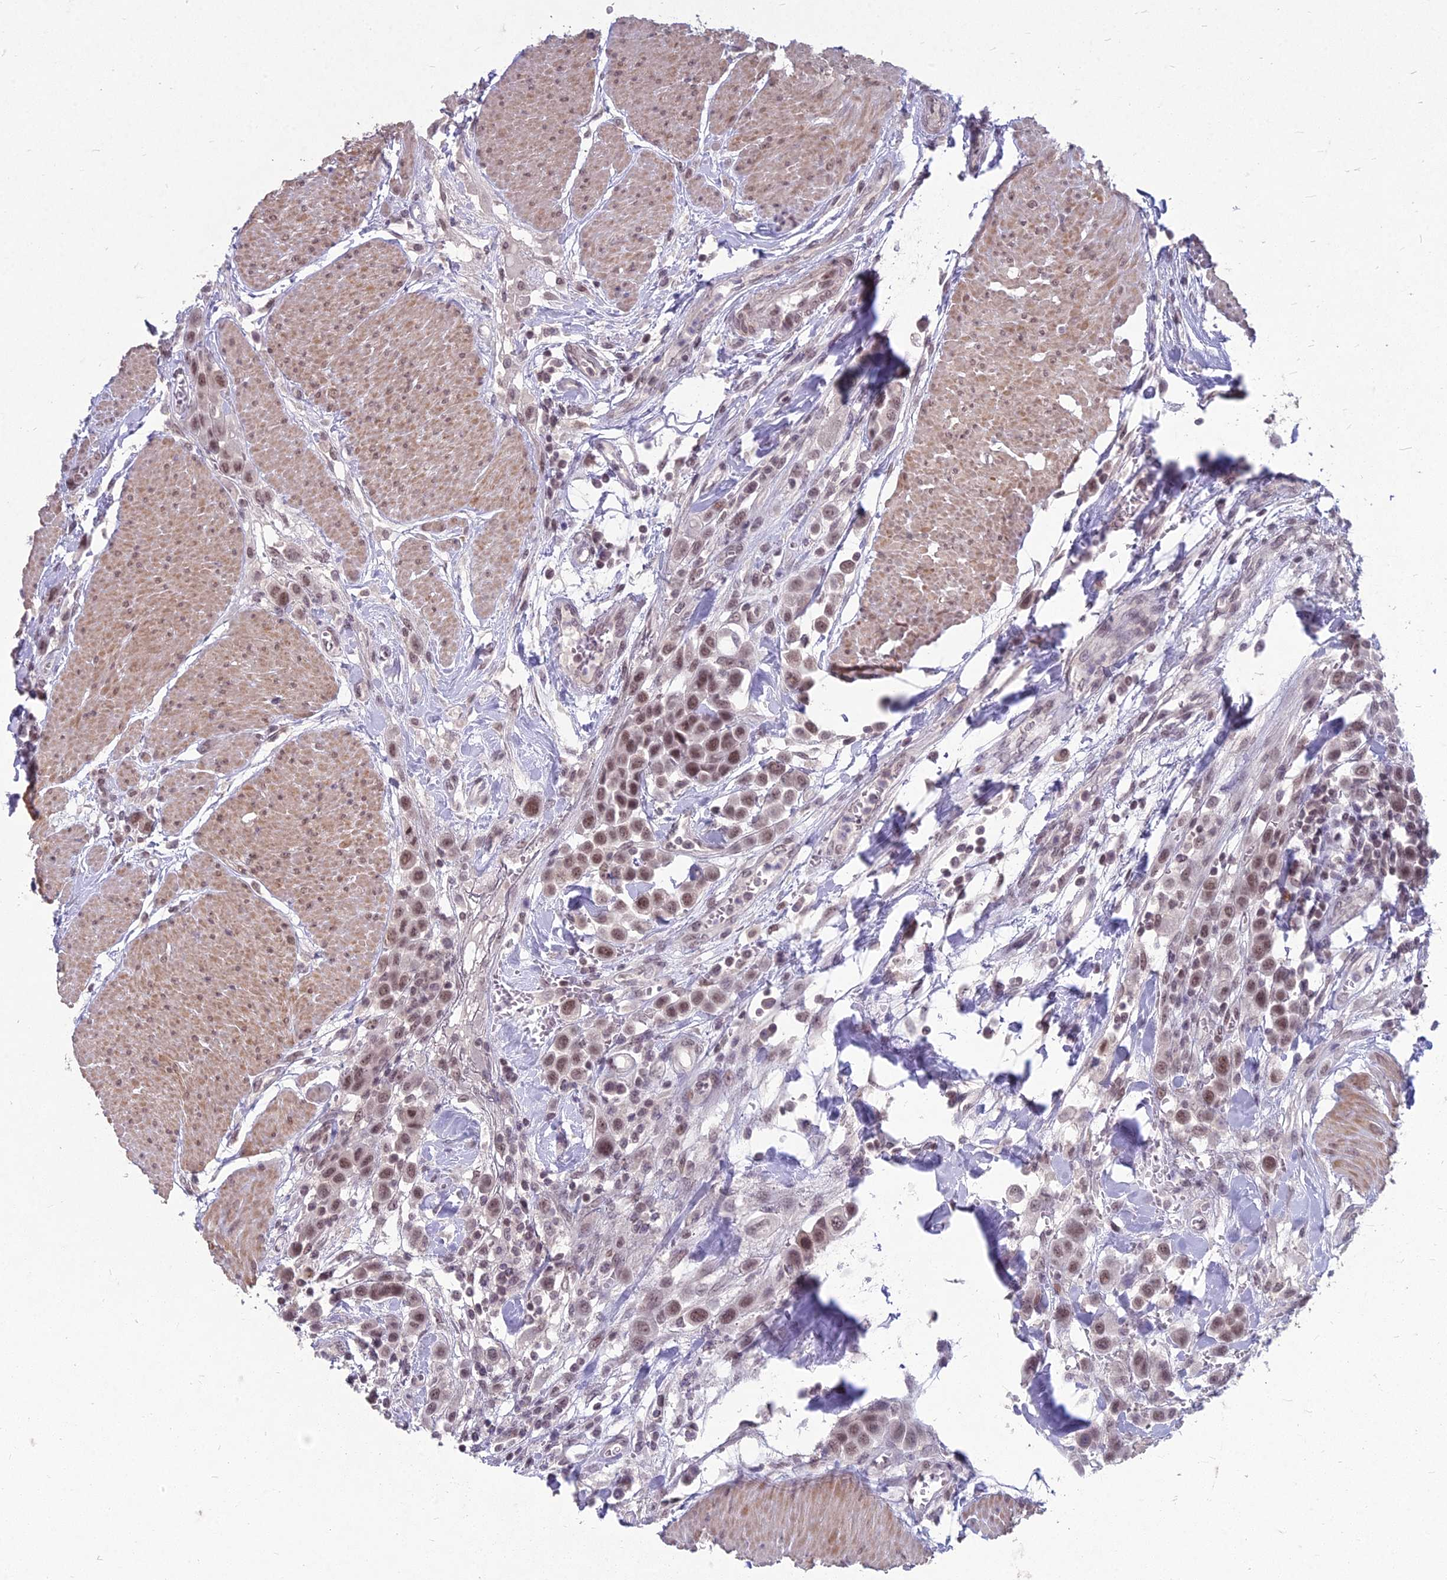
{"staining": {"intensity": "moderate", "quantity": ">75%", "location": "nuclear"}, "tissue": "urothelial cancer", "cell_type": "Tumor cells", "image_type": "cancer", "snomed": [{"axis": "morphology", "description": "Urothelial carcinoma, High grade"}, {"axis": "topography", "description": "Urinary bladder"}], "caption": "Human urothelial cancer stained with a protein marker exhibits moderate staining in tumor cells.", "gene": "KAT7", "patient": {"sex": "male", "age": 50}}